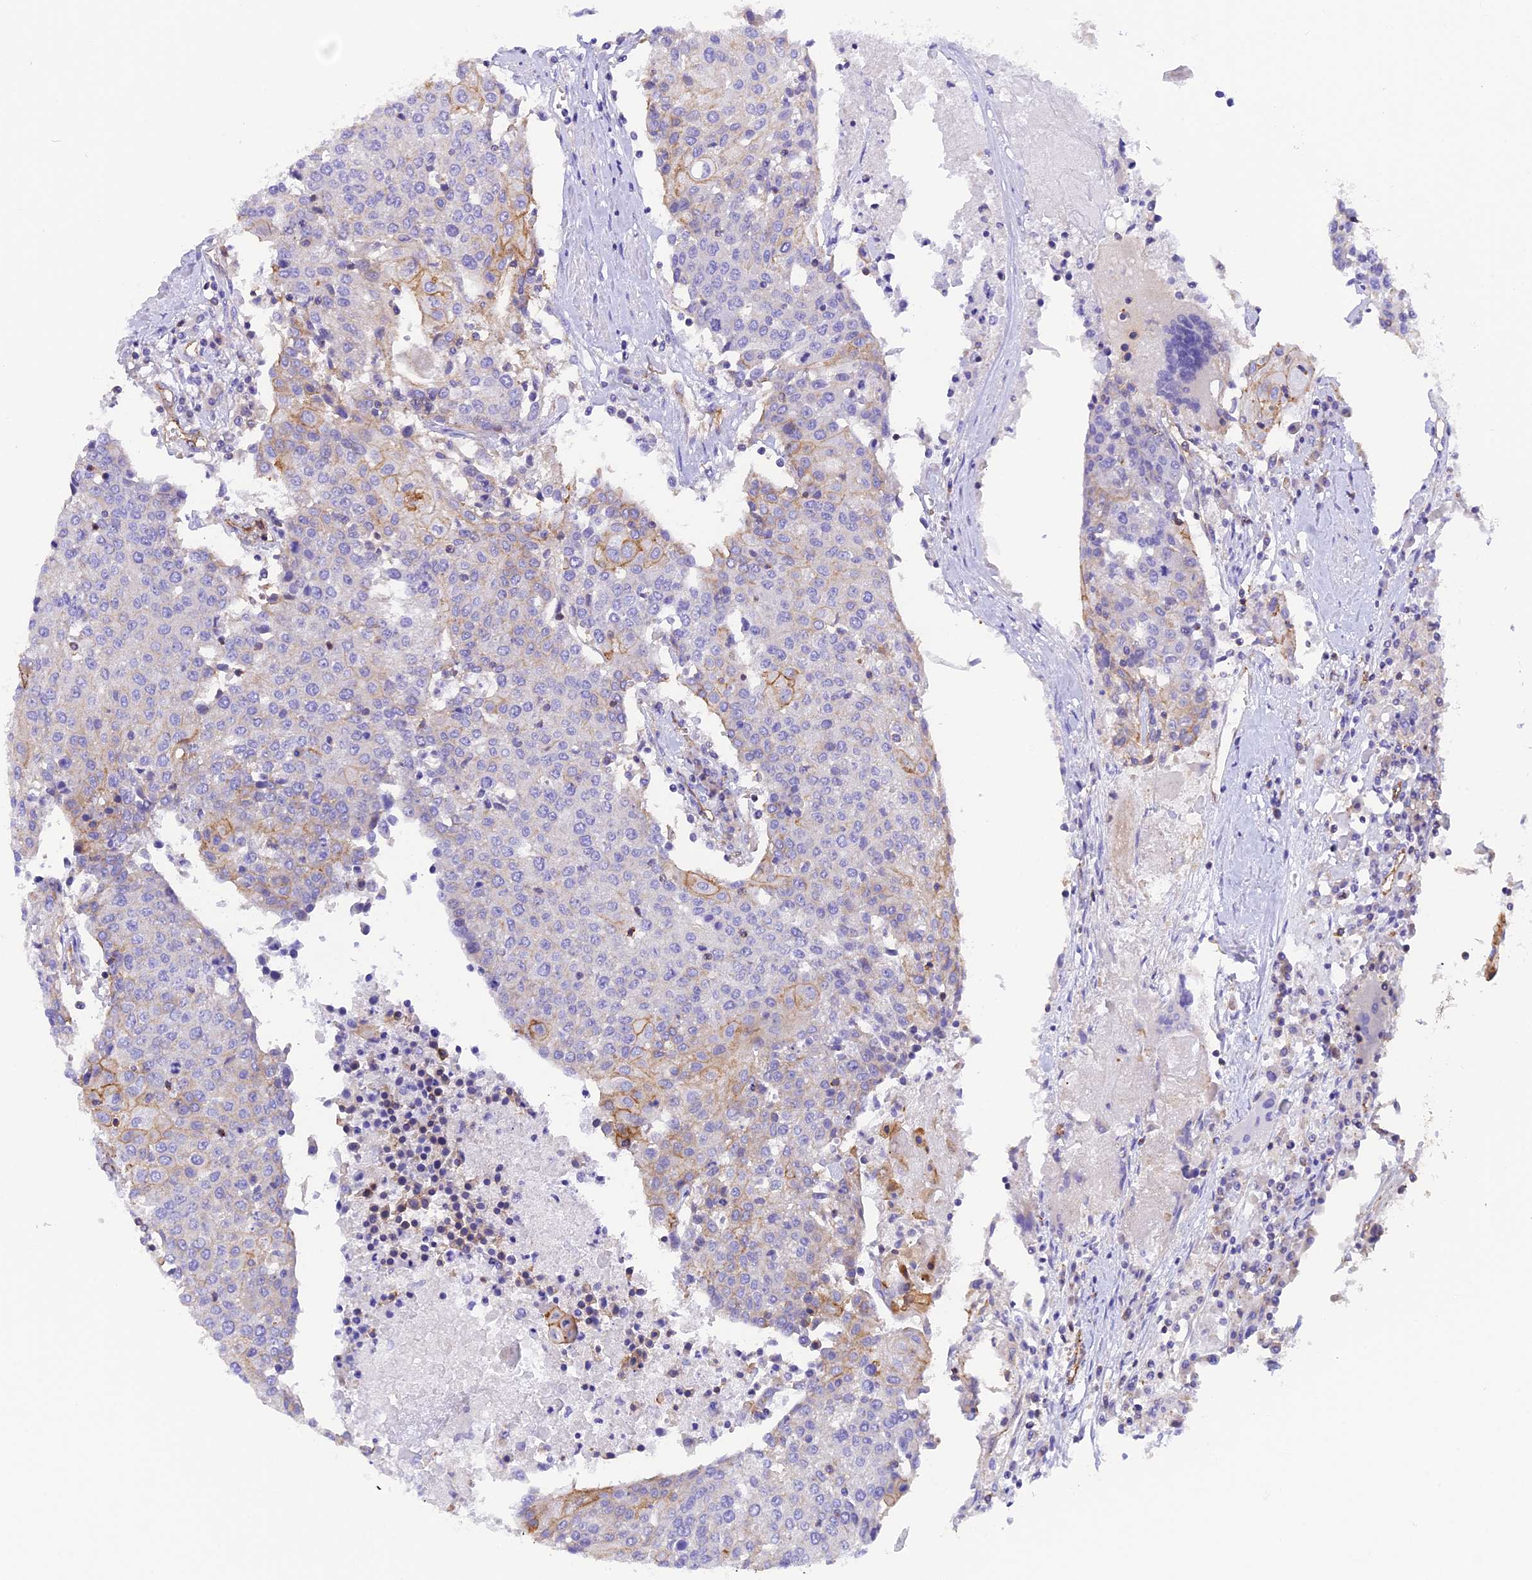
{"staining": {"intensity": "moderate", "quantity": "<25%", "location": "cytoplasmic/membranous"}, "tissue": "urothelial cancer", "cell_type": "Tumor cells", "image_type": "cancer", "snomed": [{"axis": "morphology", "description": "Urothelial carcinoma, High grade"}, {"axis": "topography", "description": "Urinary bladder"}], "caption": "Protein expression analysis of urothelial carcinoma (high-grade) exhibits moderate cytoplasmic/membranous expression in approximately <25% of tumor cells.", "gene": "FAM193A", "patient": {"sex": "female", "age": 85}}